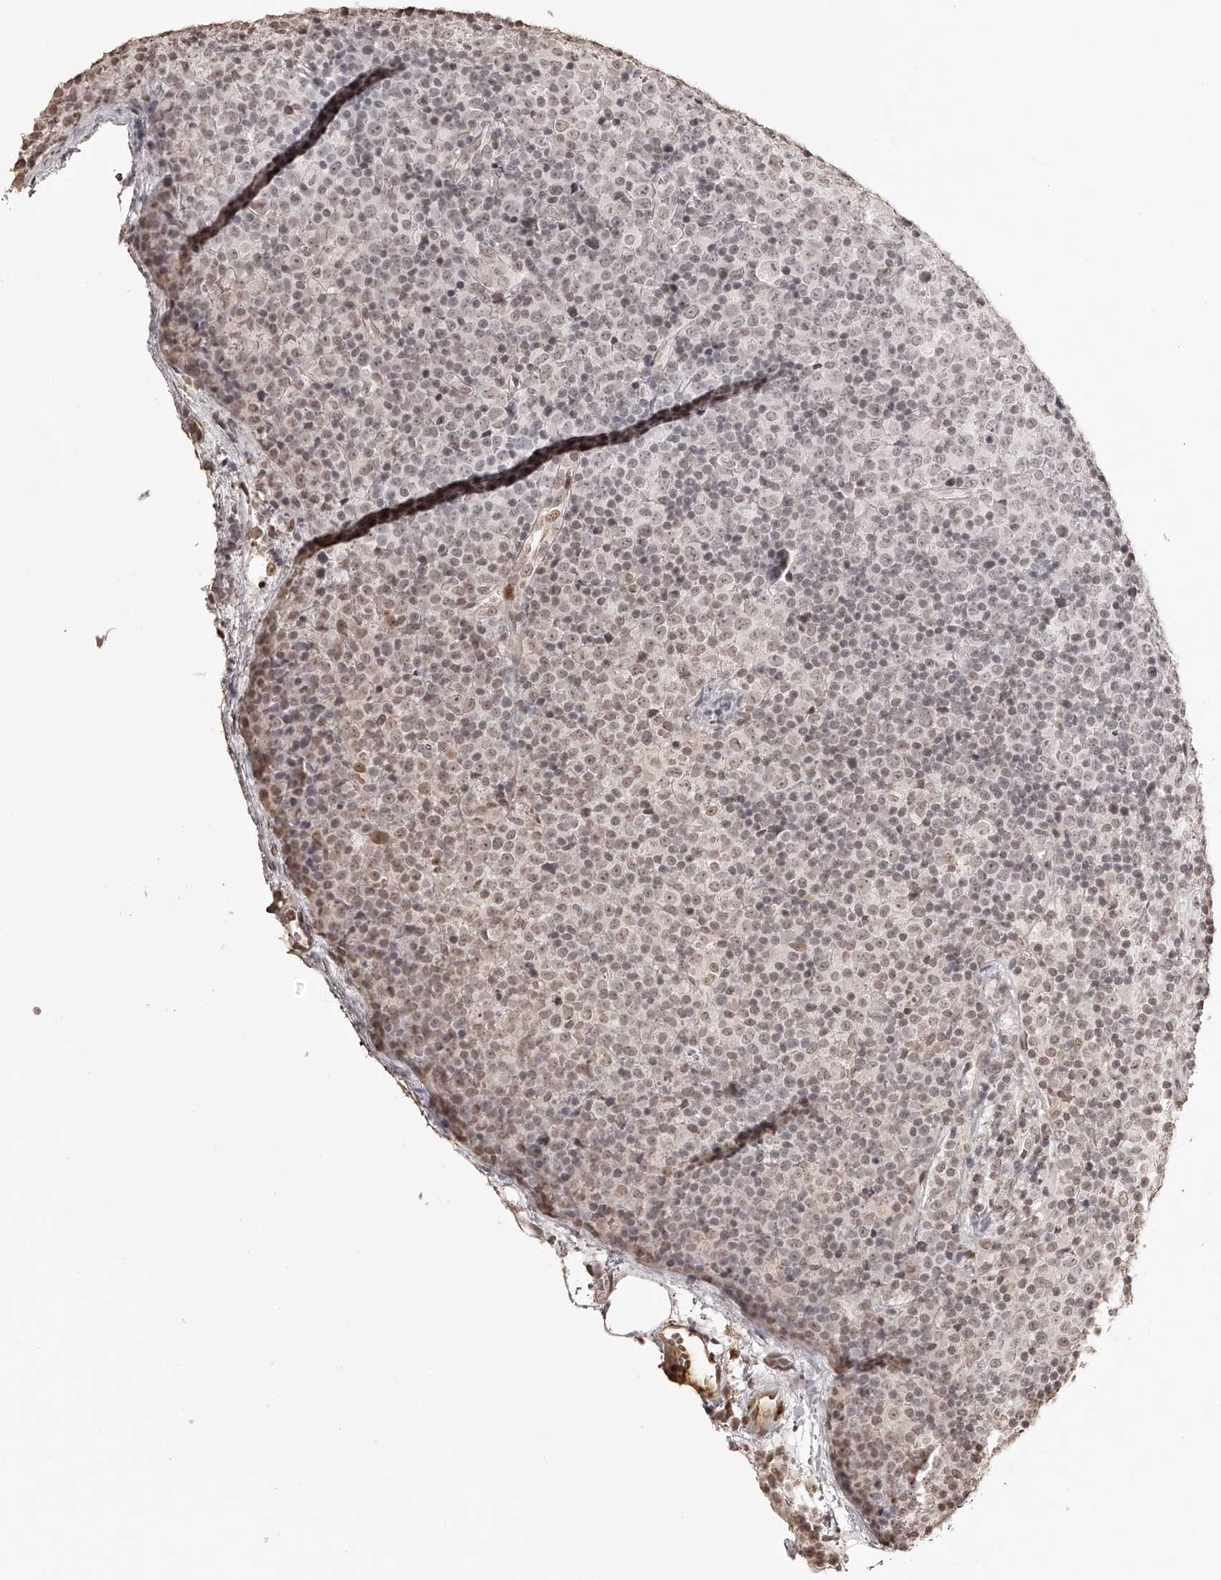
{"staining": {"intensity": "weak", "quantity": ">75%", "location": "nuclear"}, "tissue": "lymphoma", "cell_type": "Tumor cells", "image_type": "cancer", "snomed": [{"axis": "morphology", "description": "Malignant lymphoma, non-Hodgkin's type, High grade"}, {"axis": "topography", "description": "Lymph node"}], "caption": "Malignant lymphoma, non-Hodgkin's type (high-grade) stained with a protein marker exhibits weak staining in tumor cells.", "gene": "ZNF503", "patient": {"sex": "male", "age": 13}}